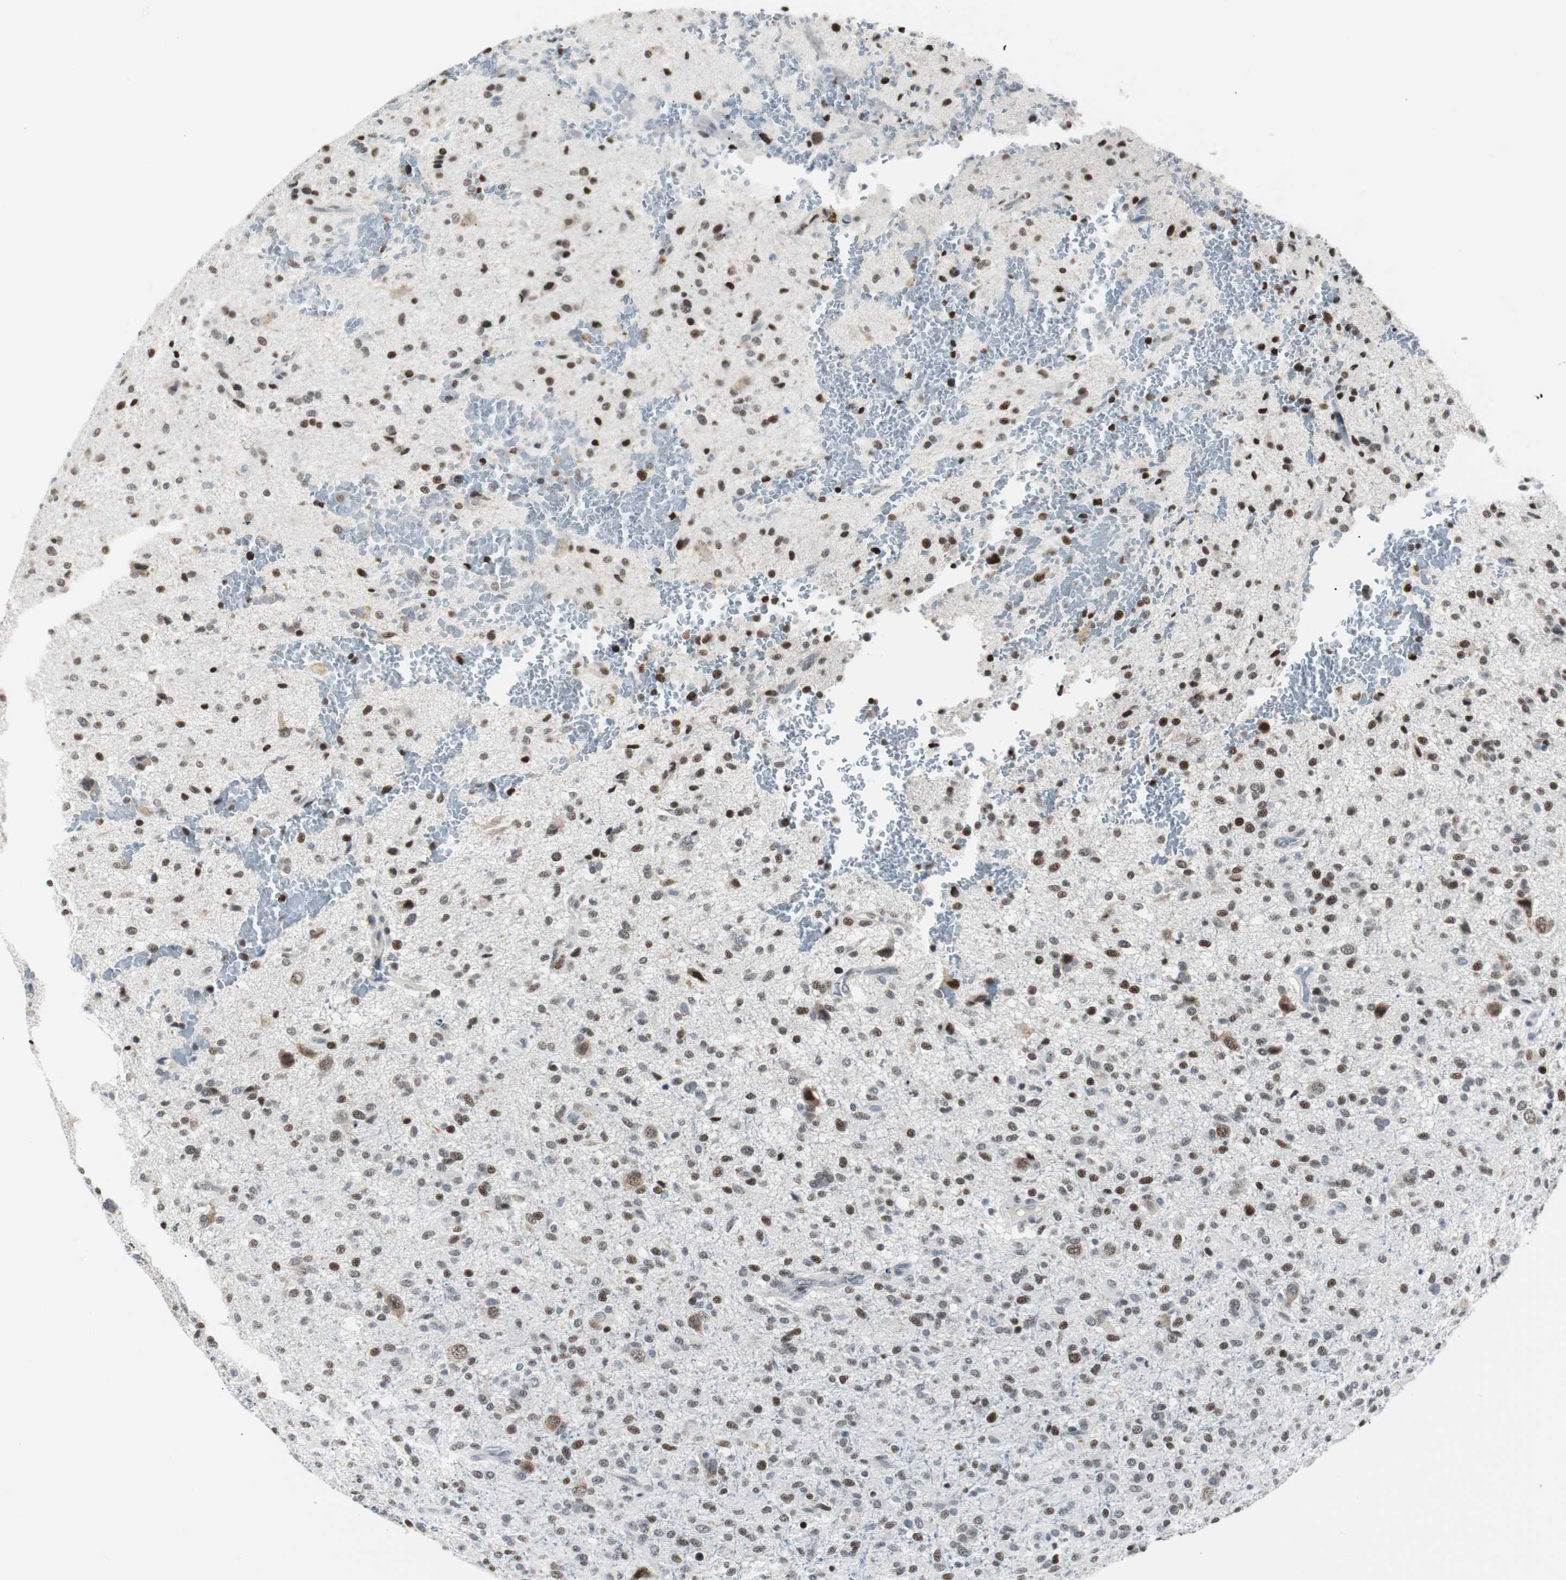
{"staining": {"intensity": "strong", "quantity": "25%-75%", "location": "nuclear"}, "tissue": "glioma", "cell_type": "Tumor cells", "image_type": "cancer", "snomed": [{"axis": "morphology", "description": "Glioma, malignant, High grade"}, {"axis": "topography", "description": "Brain"}], "caption": "Glioma tissue displays strong nuclear positivity in approximately 25%-75% of tumor cells", "gene": "MTA1", "patient": {"sex": "male", "age": 71}}